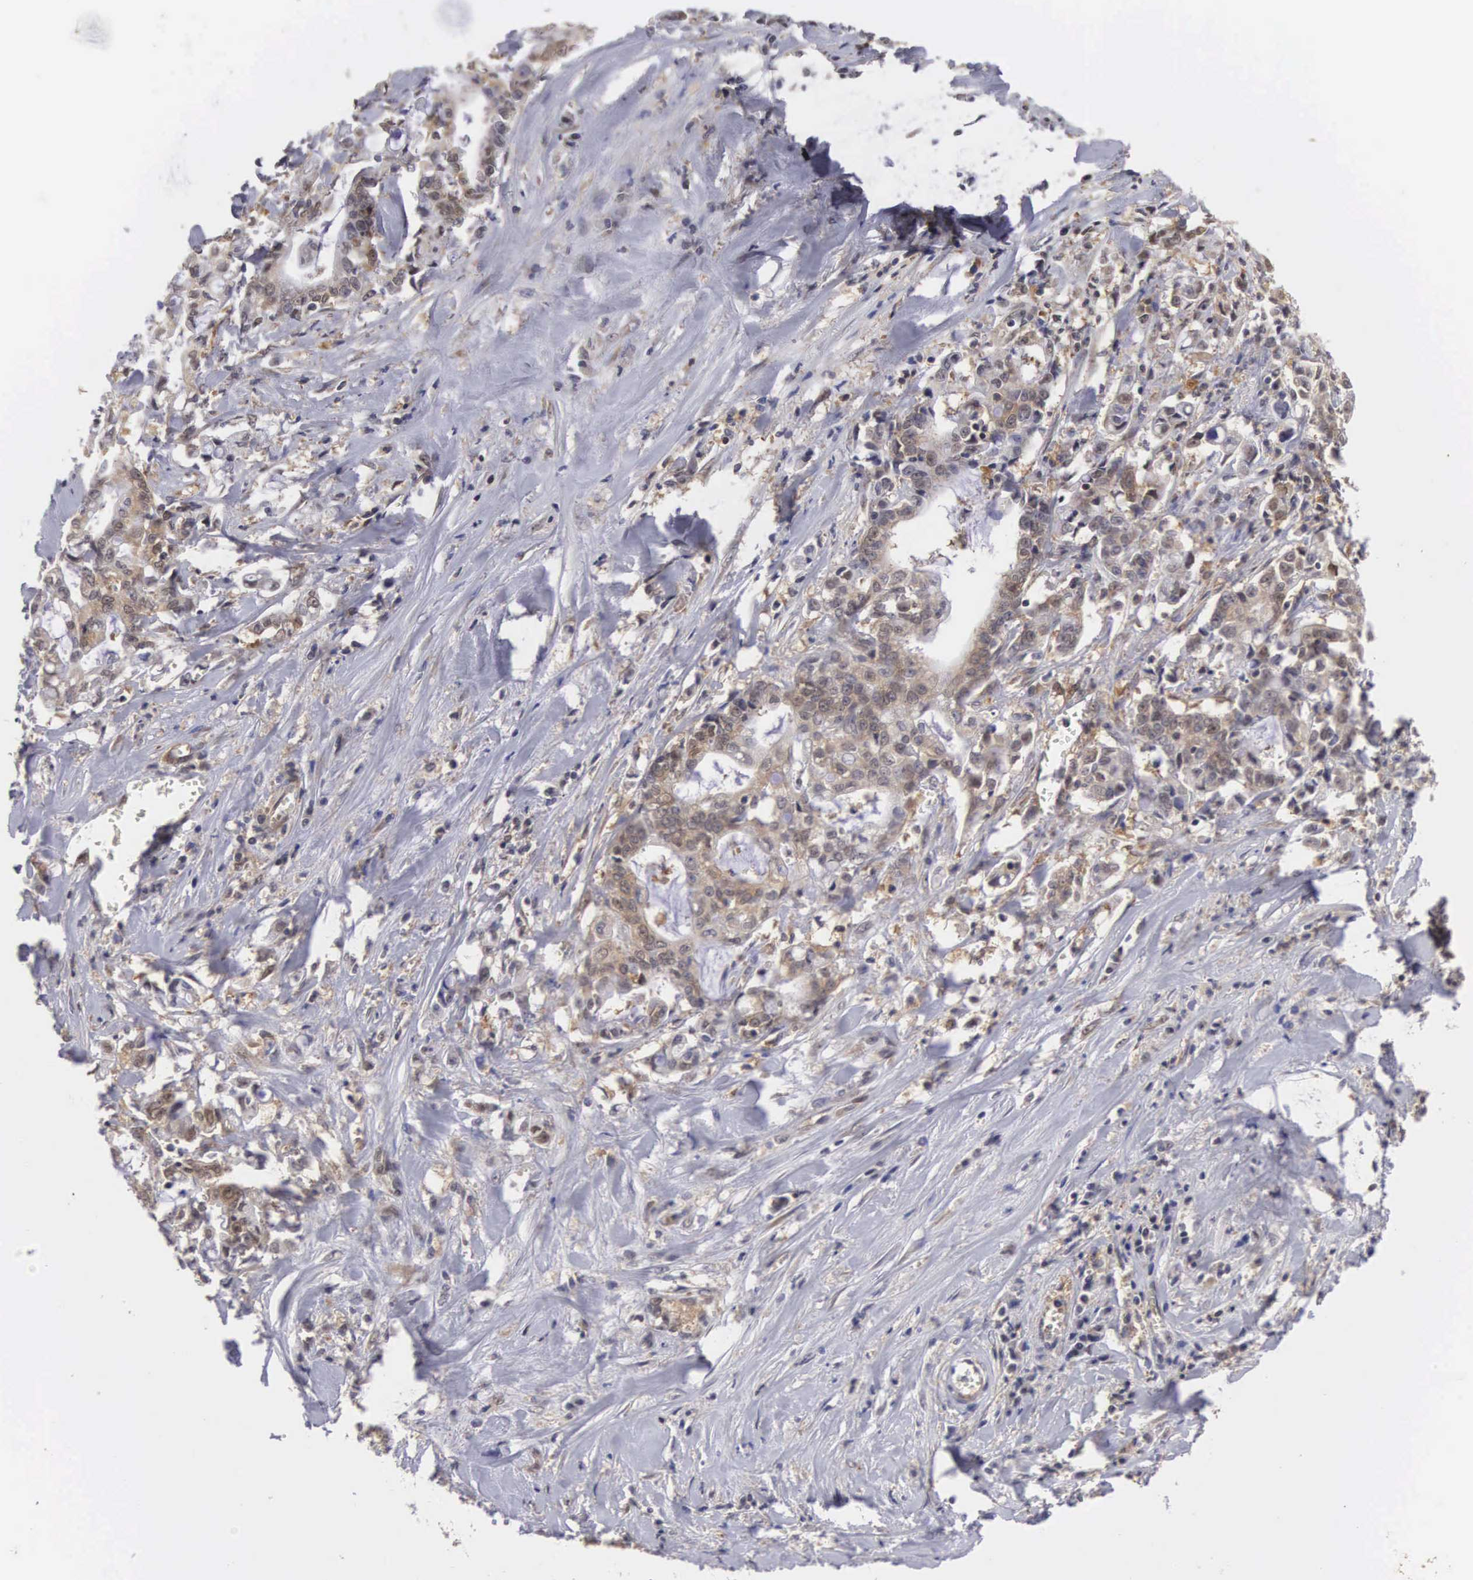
{"staining": {"intensity": "weak", "quantity": ">75%", "location": "cytoplasmic/membranous"}, "tissue": "liver cancer", "cell_type": "Tumor cells", "image_type": "cancer", "snomed": [{"axis": "morphology", "description": "Cholangiocarcinoma"}, {"axis": "topography", "description": "Liver"}], "caption": "Protein expression analysis of human liver cancer (cholangiocarcinoma) reveals weak cytoplasmic/membranous staining in about >75% of tumor cells. The staining was performed using DAB (3,3'-diaminobenzidine) to visualize the protein expression in brown, while the nuclei were stained in blue with hematoxylin (Magnification: 20x).", "gene": "ADSL", "patient": {"sex": "male", "age": 57}}